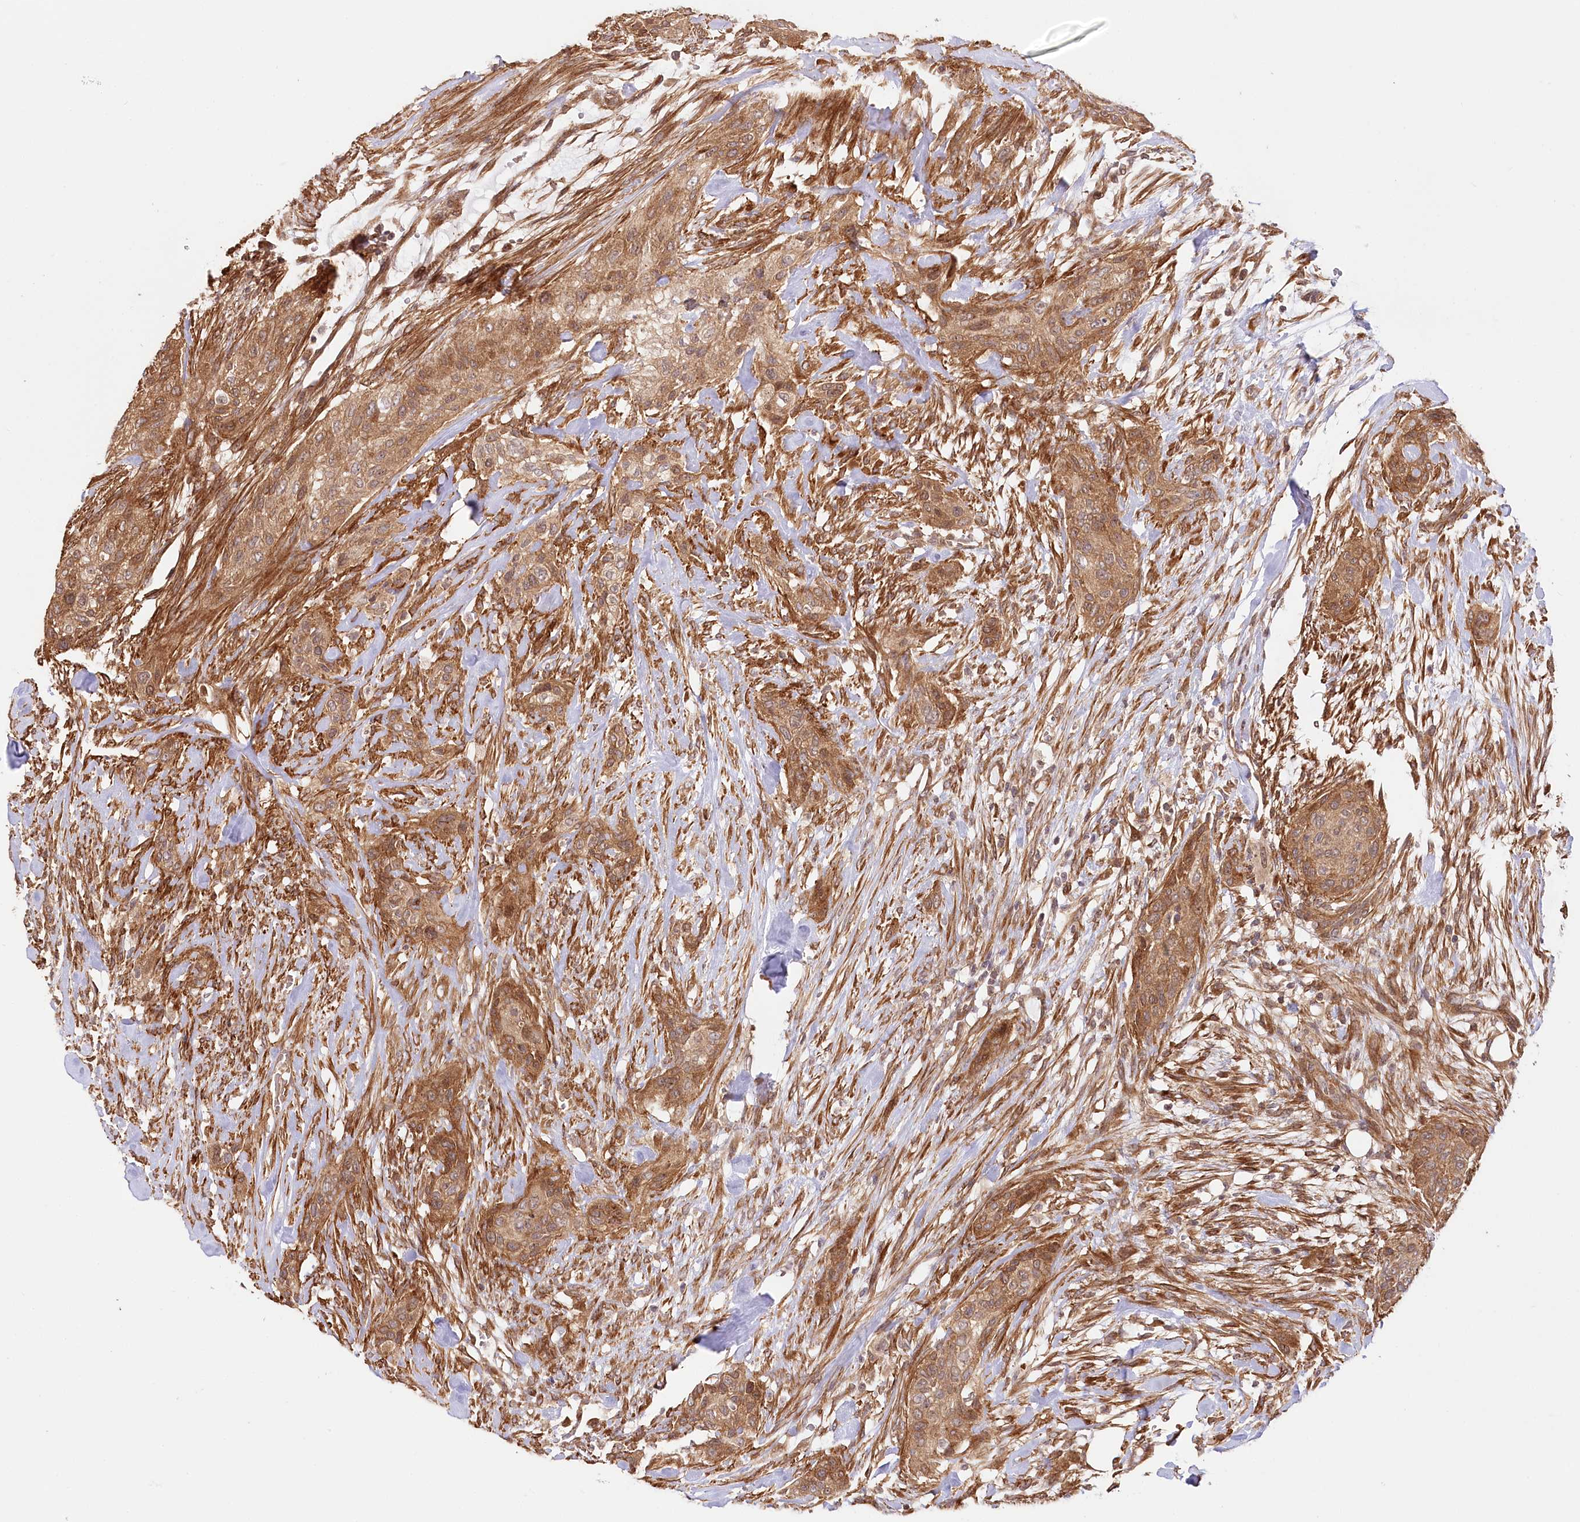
{"staining": {"intensity": "strong", "quantity": ">75%", "location": "cytoplasmic/membranous"}, "tissue": "urothelial cancer", "cell_type": "Tumor cells", "image_type": "cancer", "snomed": [{"axis": "morphology", "description": "Urothelial carcinoma, High grade"}, {"axis": "topography", "description": "Urinary bladder"}], "caption": "Protein analysis of urothelial cancer tissue reveals strong cytoplasmic/membranous expression in about >75% of tumor cells. (brown staining indicates protein expression, while blue staining denotes nuclei).", "gene": "CEP70", "patient": {"sex": "male", "age": 35}}